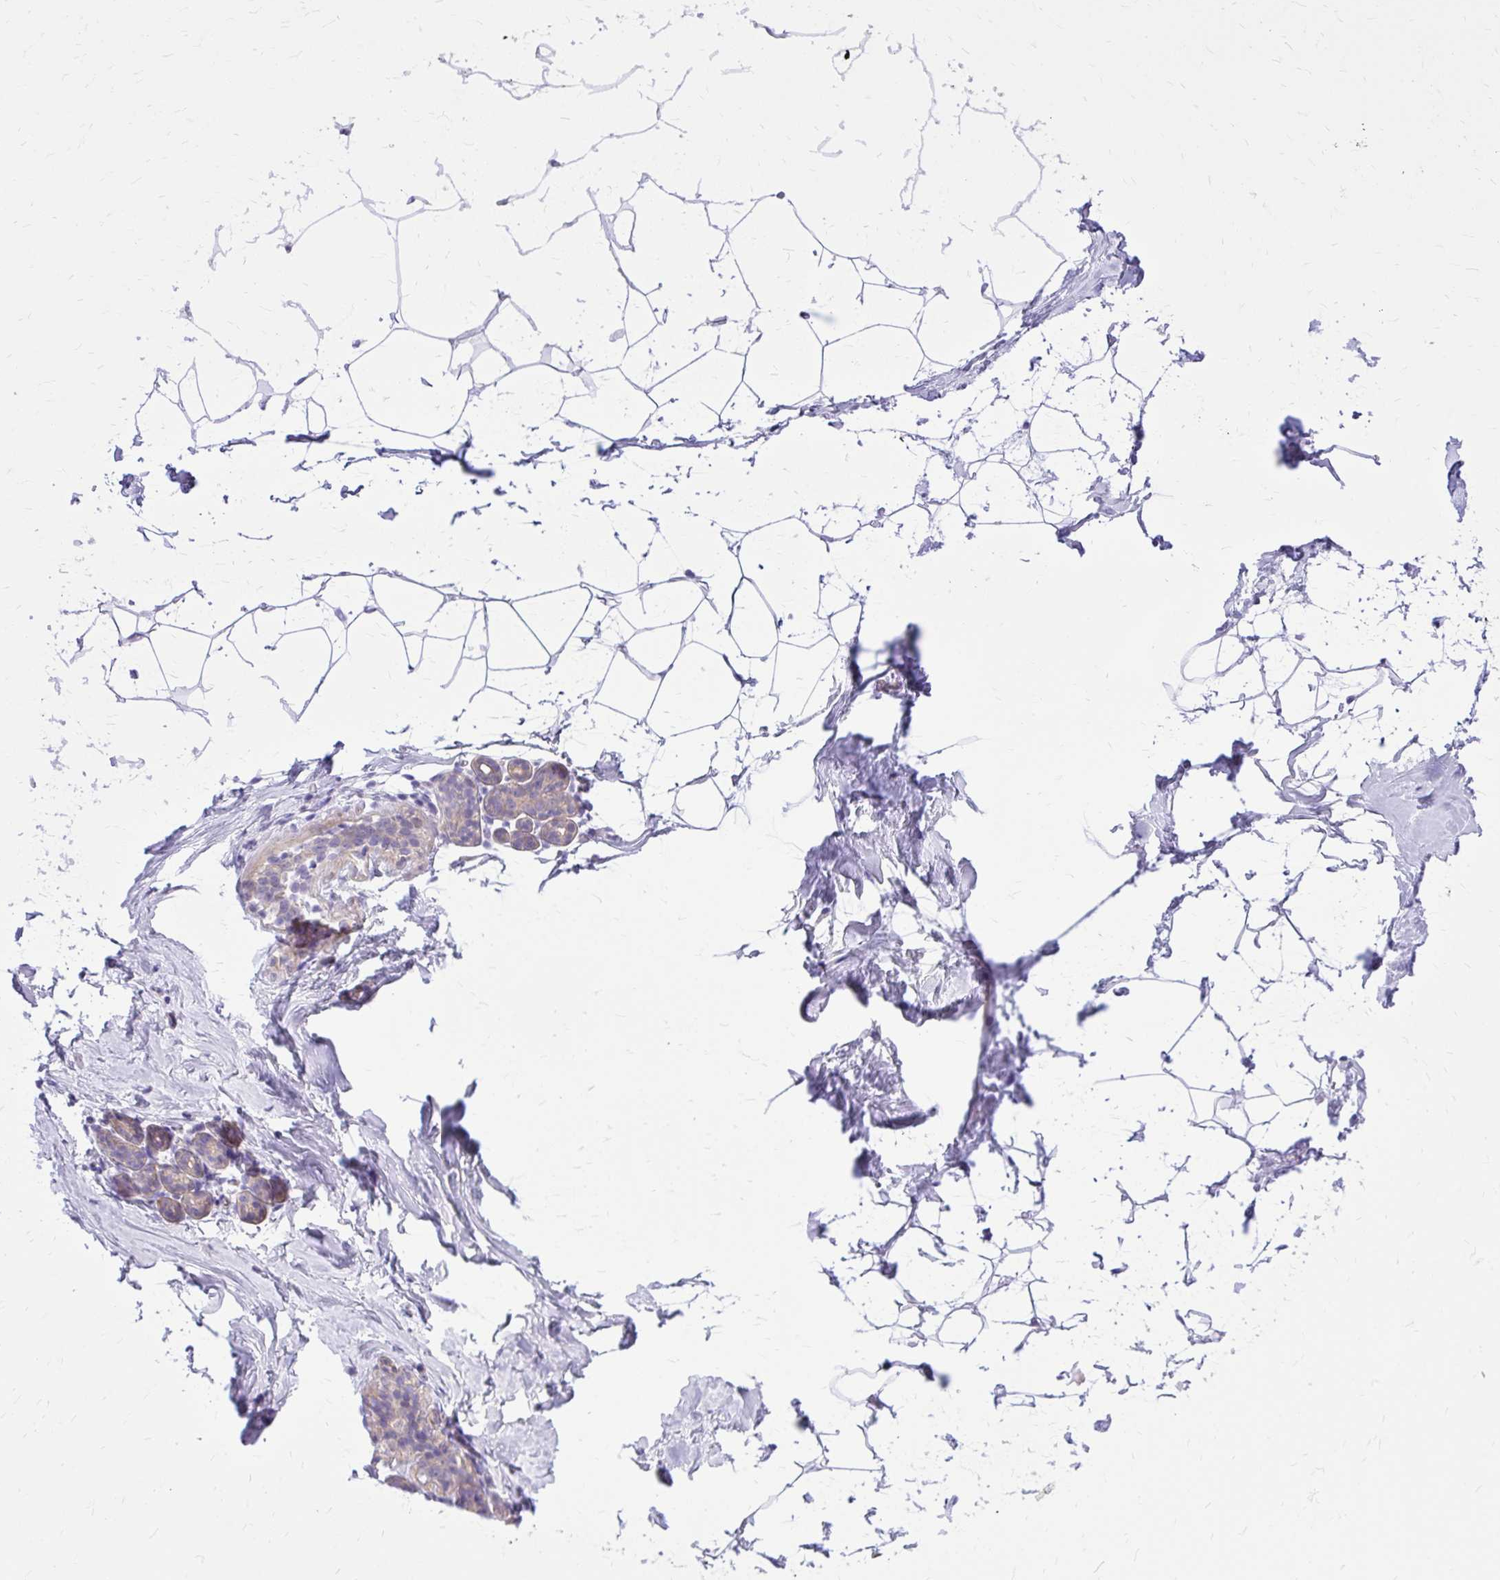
{"staining": {"intensity": "negative", "quantity": "none", "location": "none"}, "tissue": "breast", "cell_type": "Adipocytes", "image_type": "normal", "snomed": [{"axis": "morphology", "description": "Normal tissue, NOS"}, {"axis": "topography", "description": "Breast"}], "caption": "DAB immunohistochemical staining of normal human breast demonstrates no significant expression in adipocytes. (DAB immunohistochemistry (IHC) visualized using brightfield microscopy, high magnification).", "gene": "ADAMTSL1", "patient": {"sex": "female", "age": 32}}